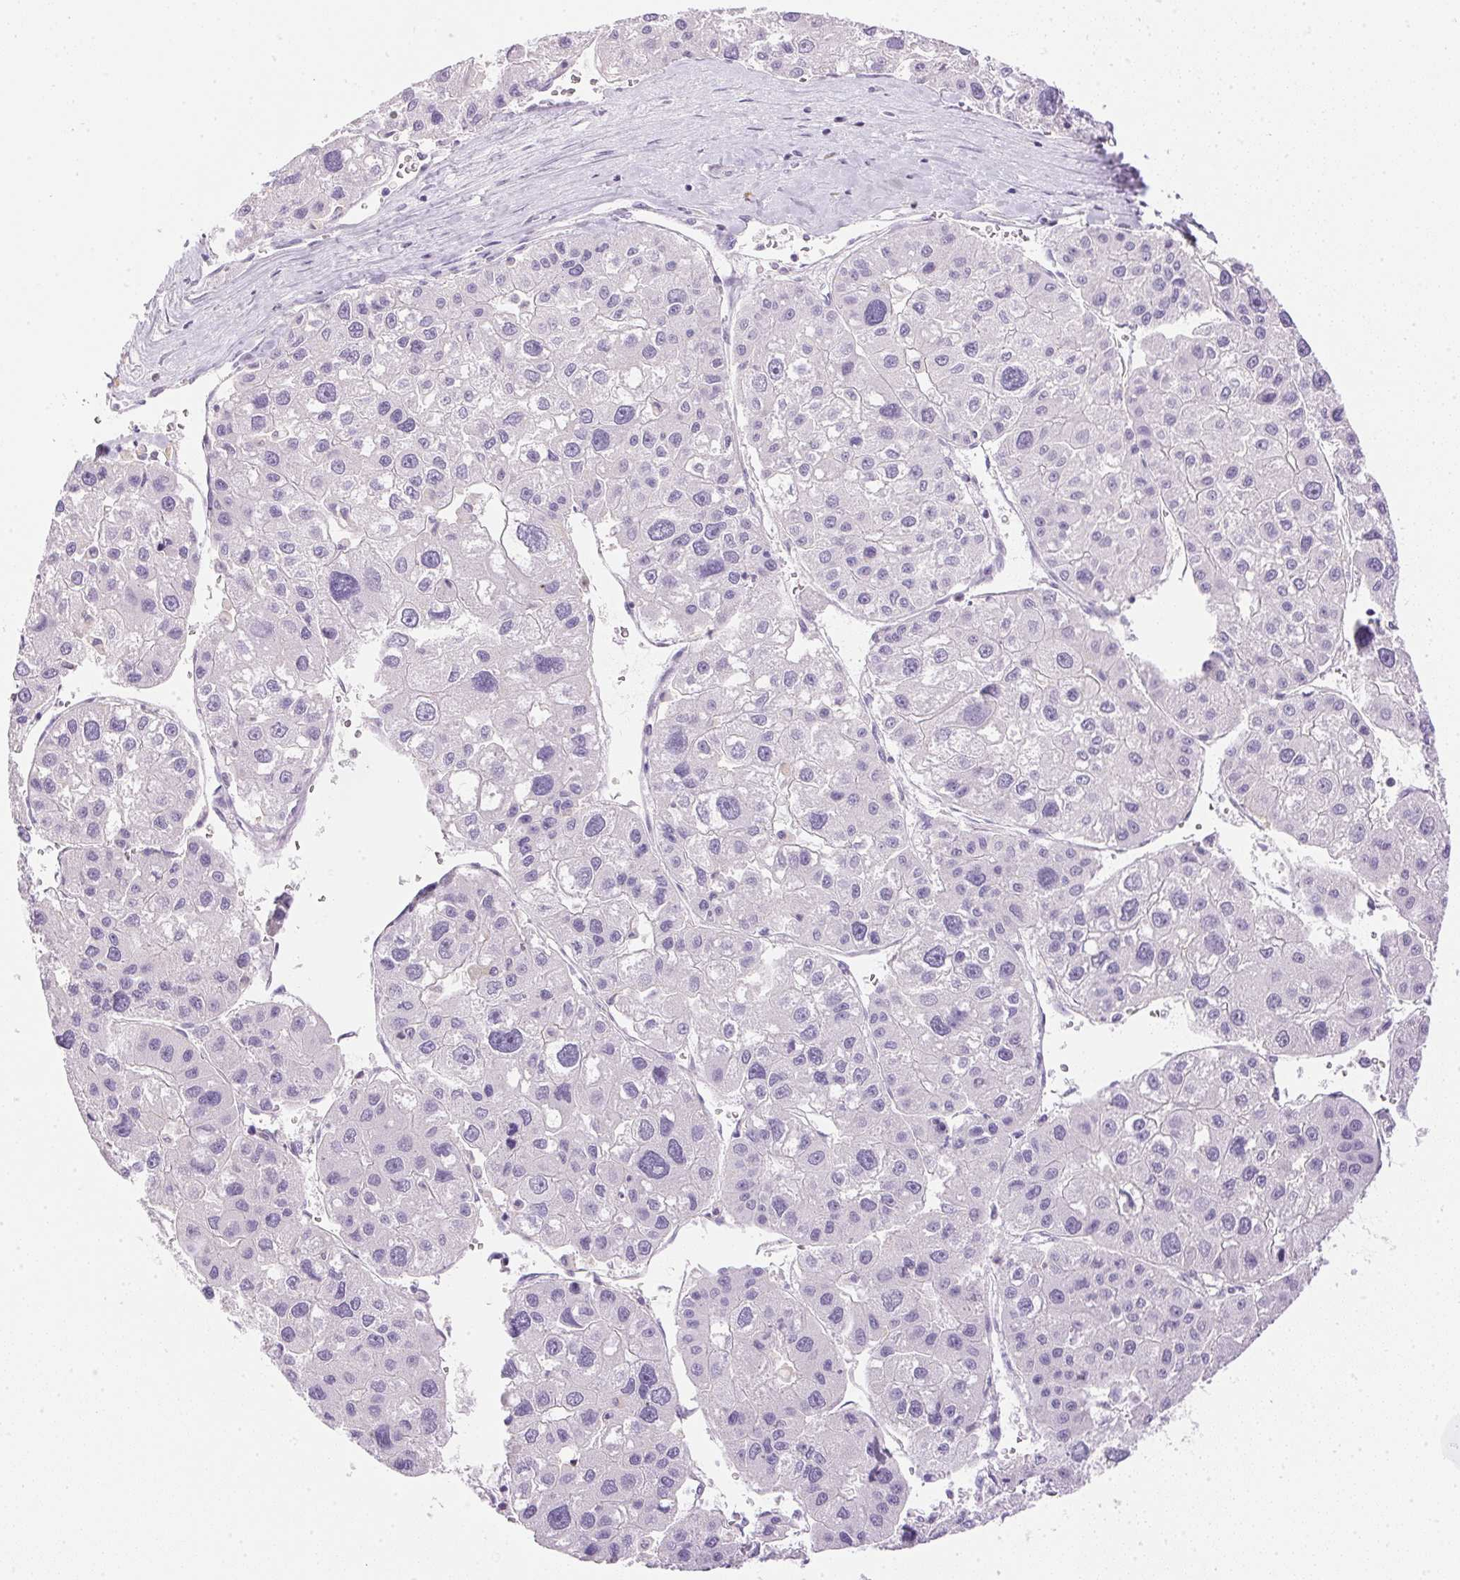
{"staining": {"intensity": "negative", "quantity": "none", "location": "none"}, "tissue": "liver cancer", "cell_type": "Tumor cells", "image_type": "cancer", "snomed": [{"axis": "morphology", "description": "Carcinoma, Hepatocellular, NOS"}, {"axis": "topography", "description": "Liver"}], "caption": "IHC photomicrograph of human liver hepatocellular carcinoma stained for a protein (brown), which exhibits no staining in tumor cells.", "gene": "ATP6V1G3", "patient": {"sex": "male", "age": 73}}